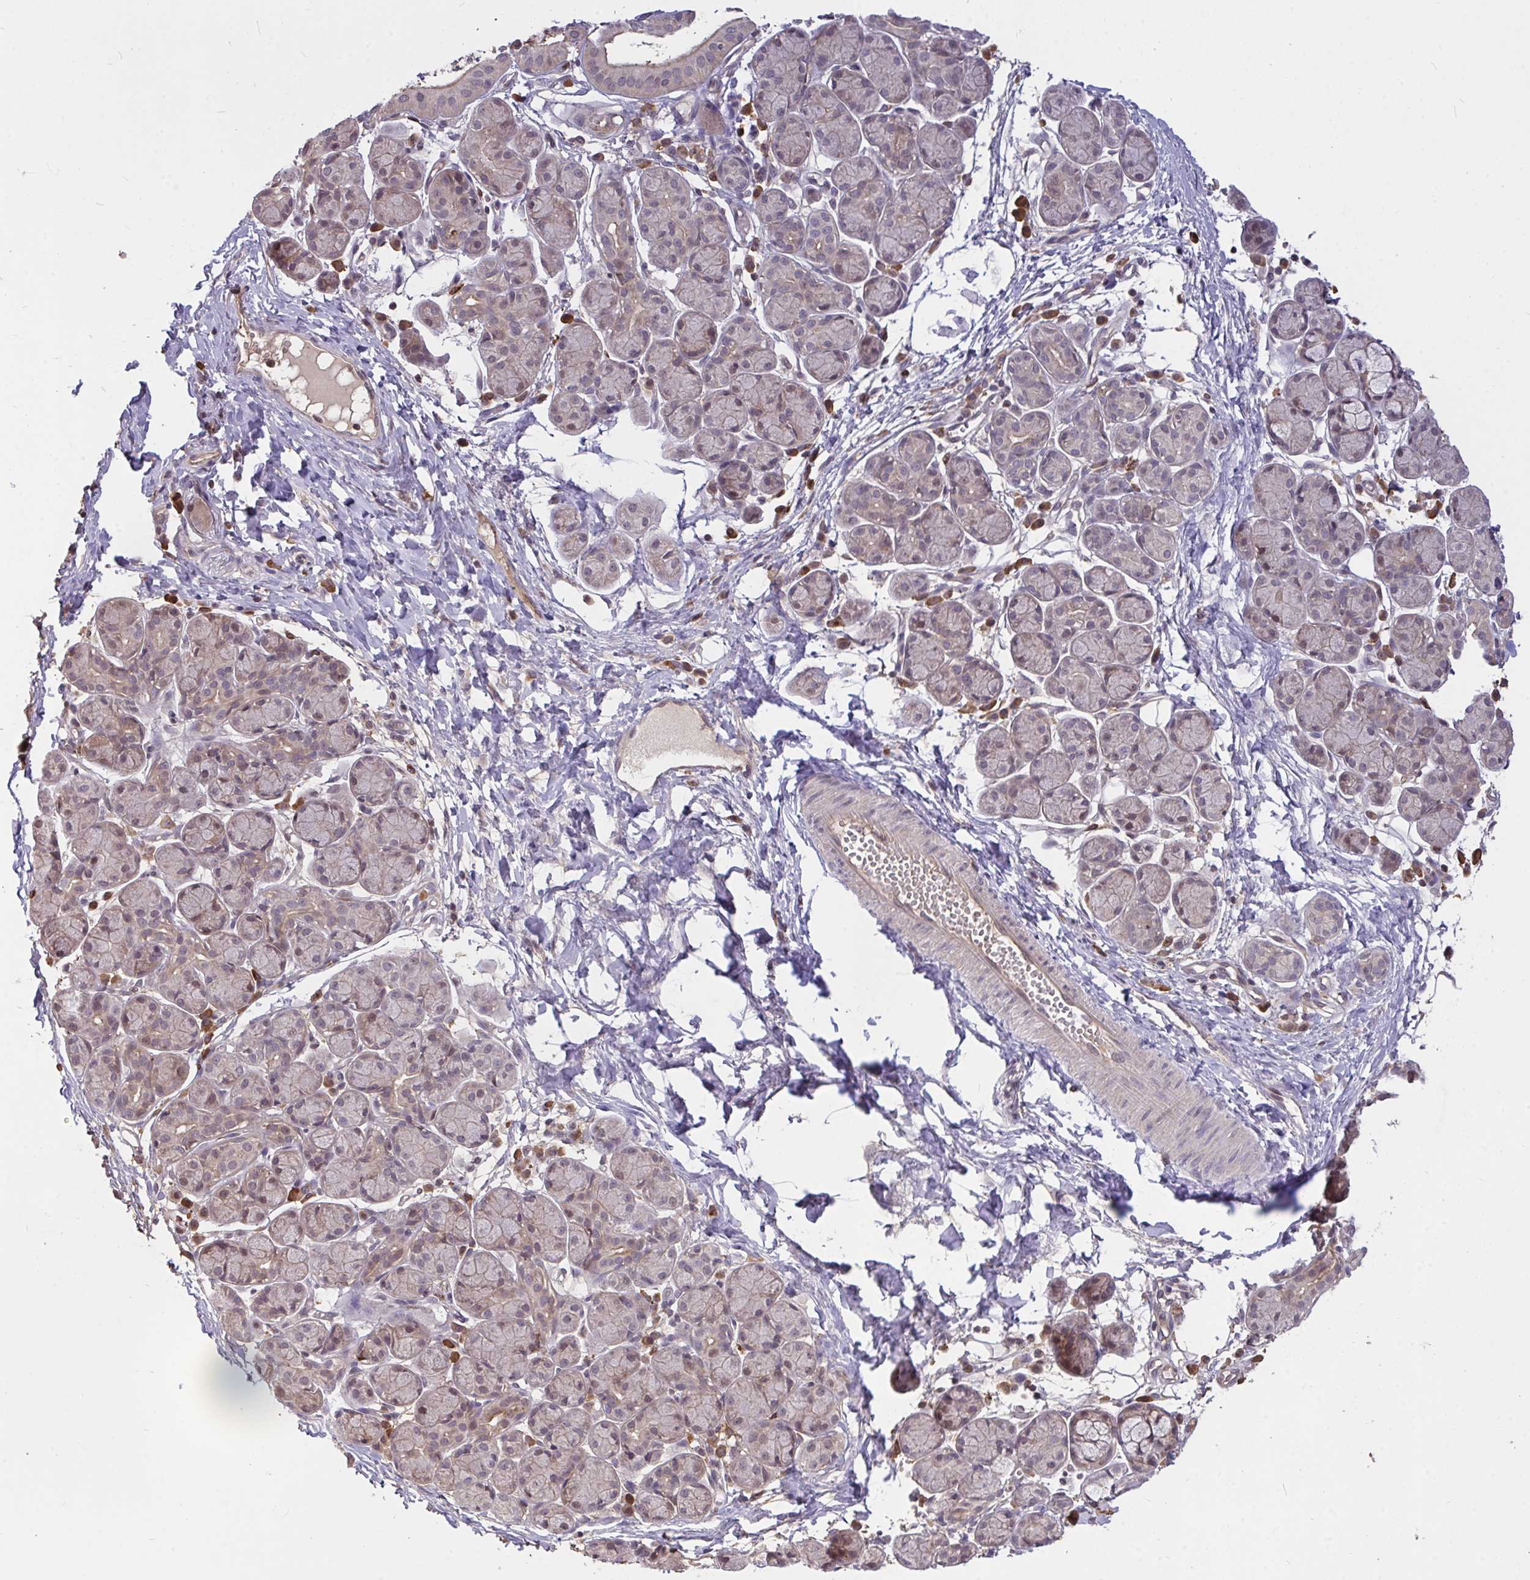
{"staining": {"intensity": "negative", "quantity": "none", "location": "none"}, "tissue": "salivary gland", "cell_type": "Glandular cells", "image_type": "normal", "snomed": [{"axis": "morphology", "description": "Normal tissue, NOS"}, {"axis": "morphology", "description": "Inflammation, NOS"}, {"axis": "topography", "description": "Lymph node"}, {"axis": "topography", "description": "Salivary gland"}], "caption": "The photomicrograph shows no significant staining in glandular cells of salivary gland.", "gene": "FCER1A", "patient": {"sex": "male", "age": 3}}